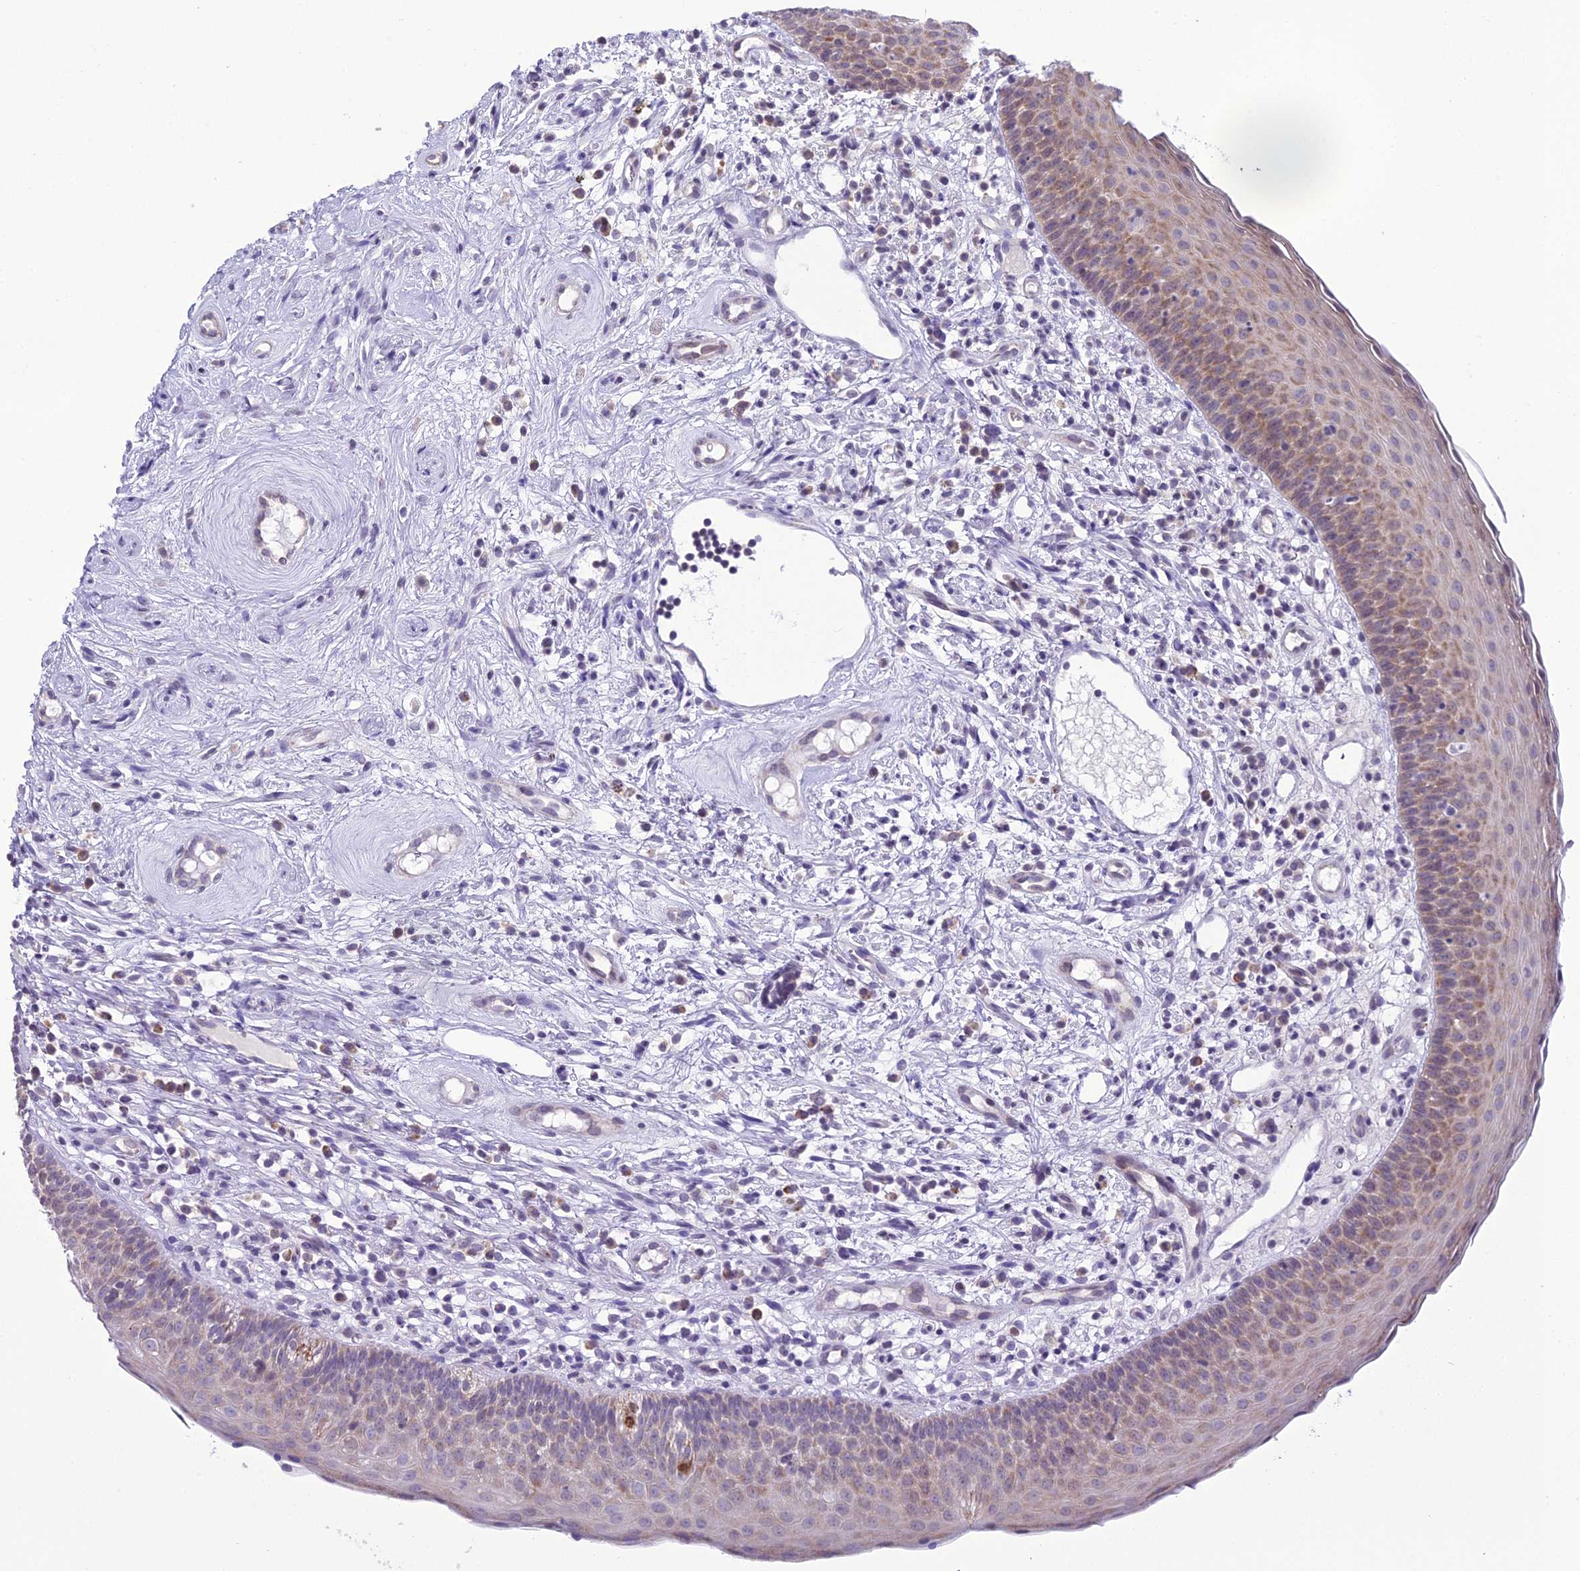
{"staining": {"intensity": "moderate", "quantity": "25%-75%", "location": "cytoplasmic/membranous"}, "tissue": "oral mucosa", "cell_type": "Squamous epithelial cells", "image_type": "normal", "snomed": [{"axis": "morphology", "description": "Normal tissue, NOS"}, {"axis": "topography", "description": "Oral tissue"}], "caption": "Immunohistochemistry of unremarkable human oral mucosa displays medium levels of moderate cytoplasmic/membranous staining in about 25%-75% of squamous epithelial cells.", "gene": "RPS26", "patient": {"sex": "male", "age": 46}}